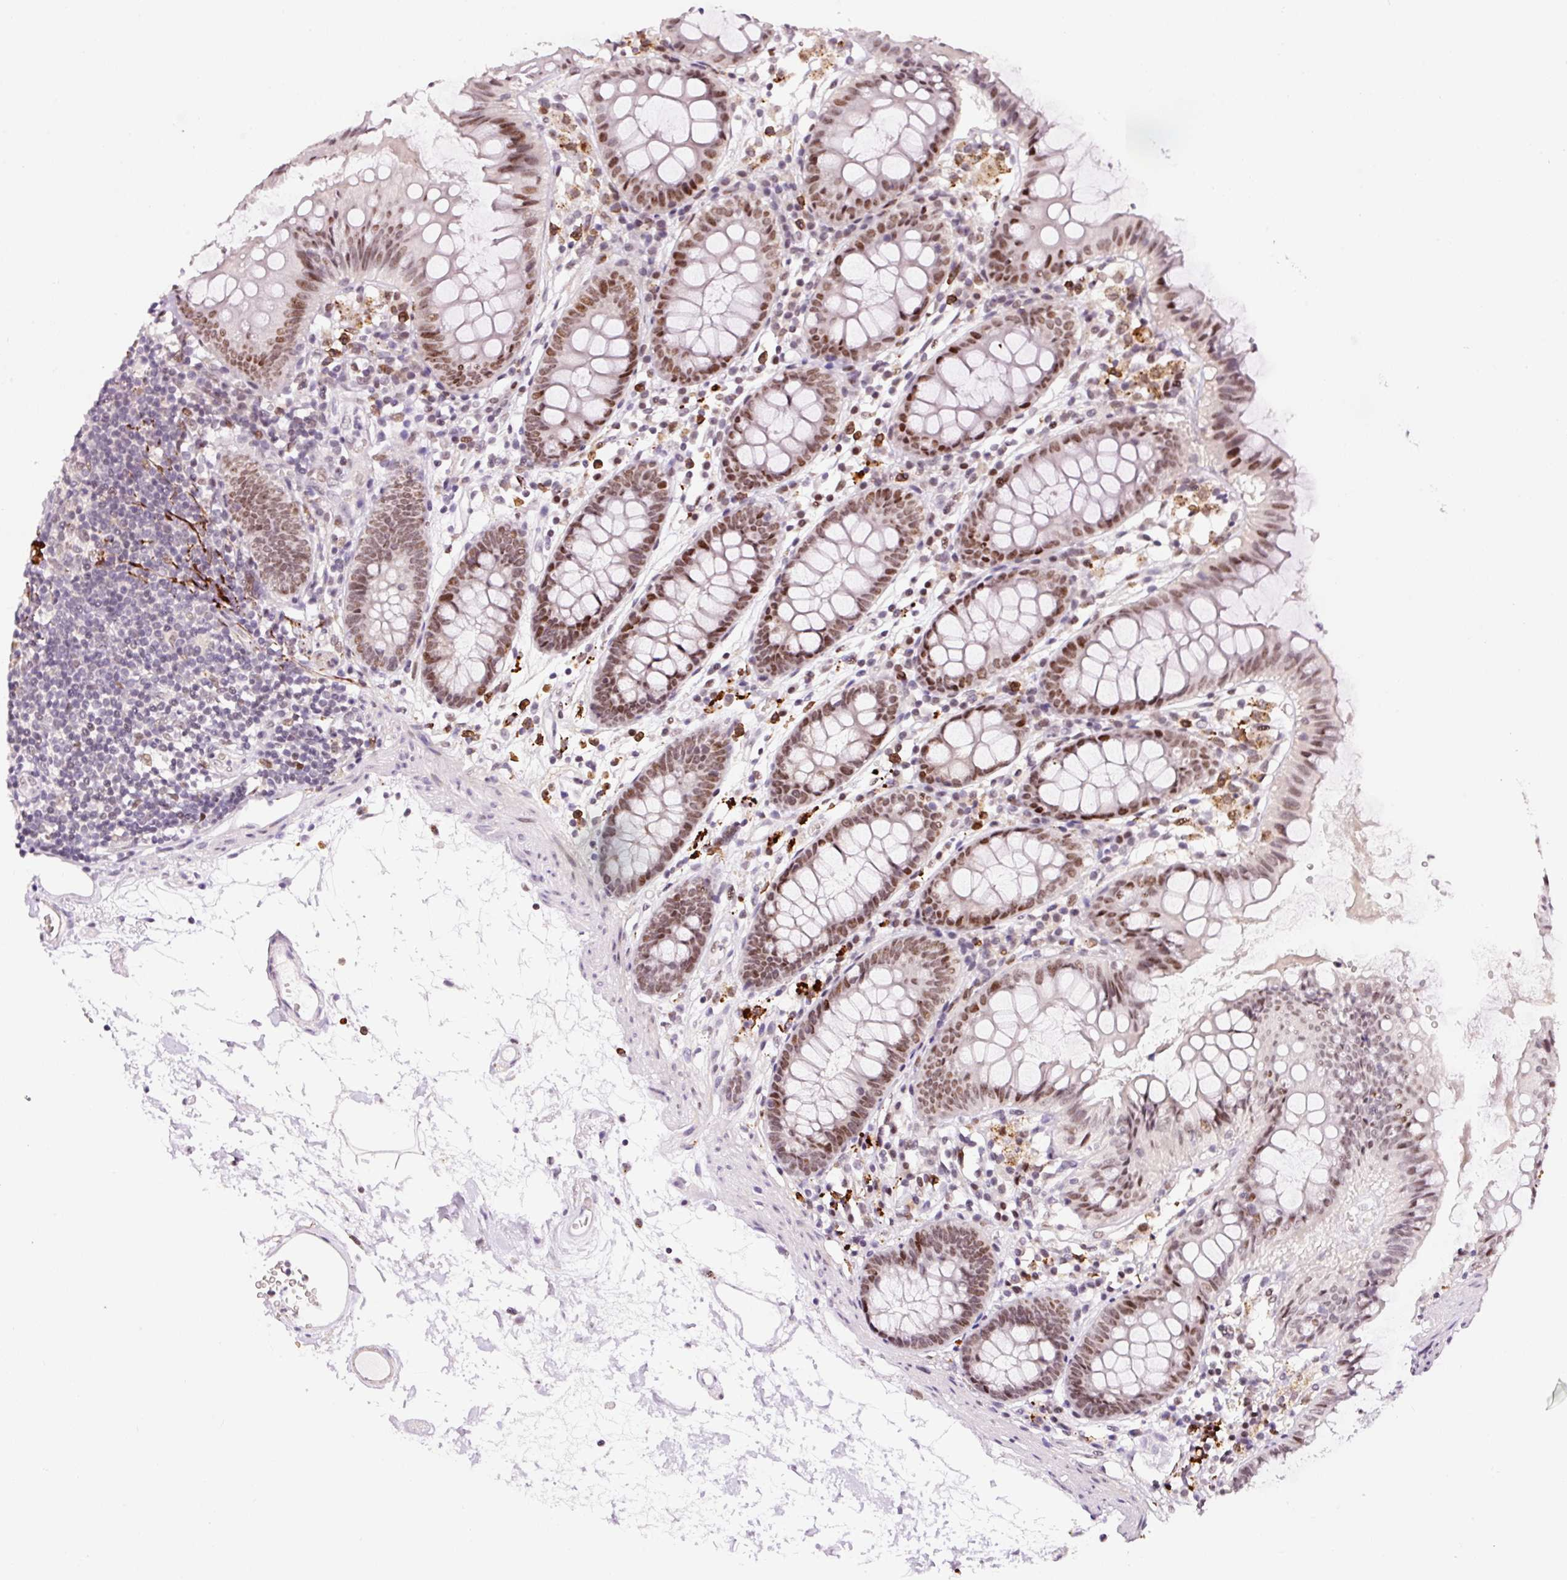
{"staining": {"intensity": "negative", "quantity": "none", "location": "none"}, "tissue": "colon", "cell_type": "Endothelial cells", "image_type": "normal", "snomed": [{"axis": "morphology", "description": "Normal tissue, NOS"}, {"axis": "topography", "description": "Colon"}], "caption": "Unremarkable colon was stained to show a protein in brown. There is no significant expression in endothelial cells.", "gene": "CCNL2", "patient": {"sex": "female", "age": 84}}